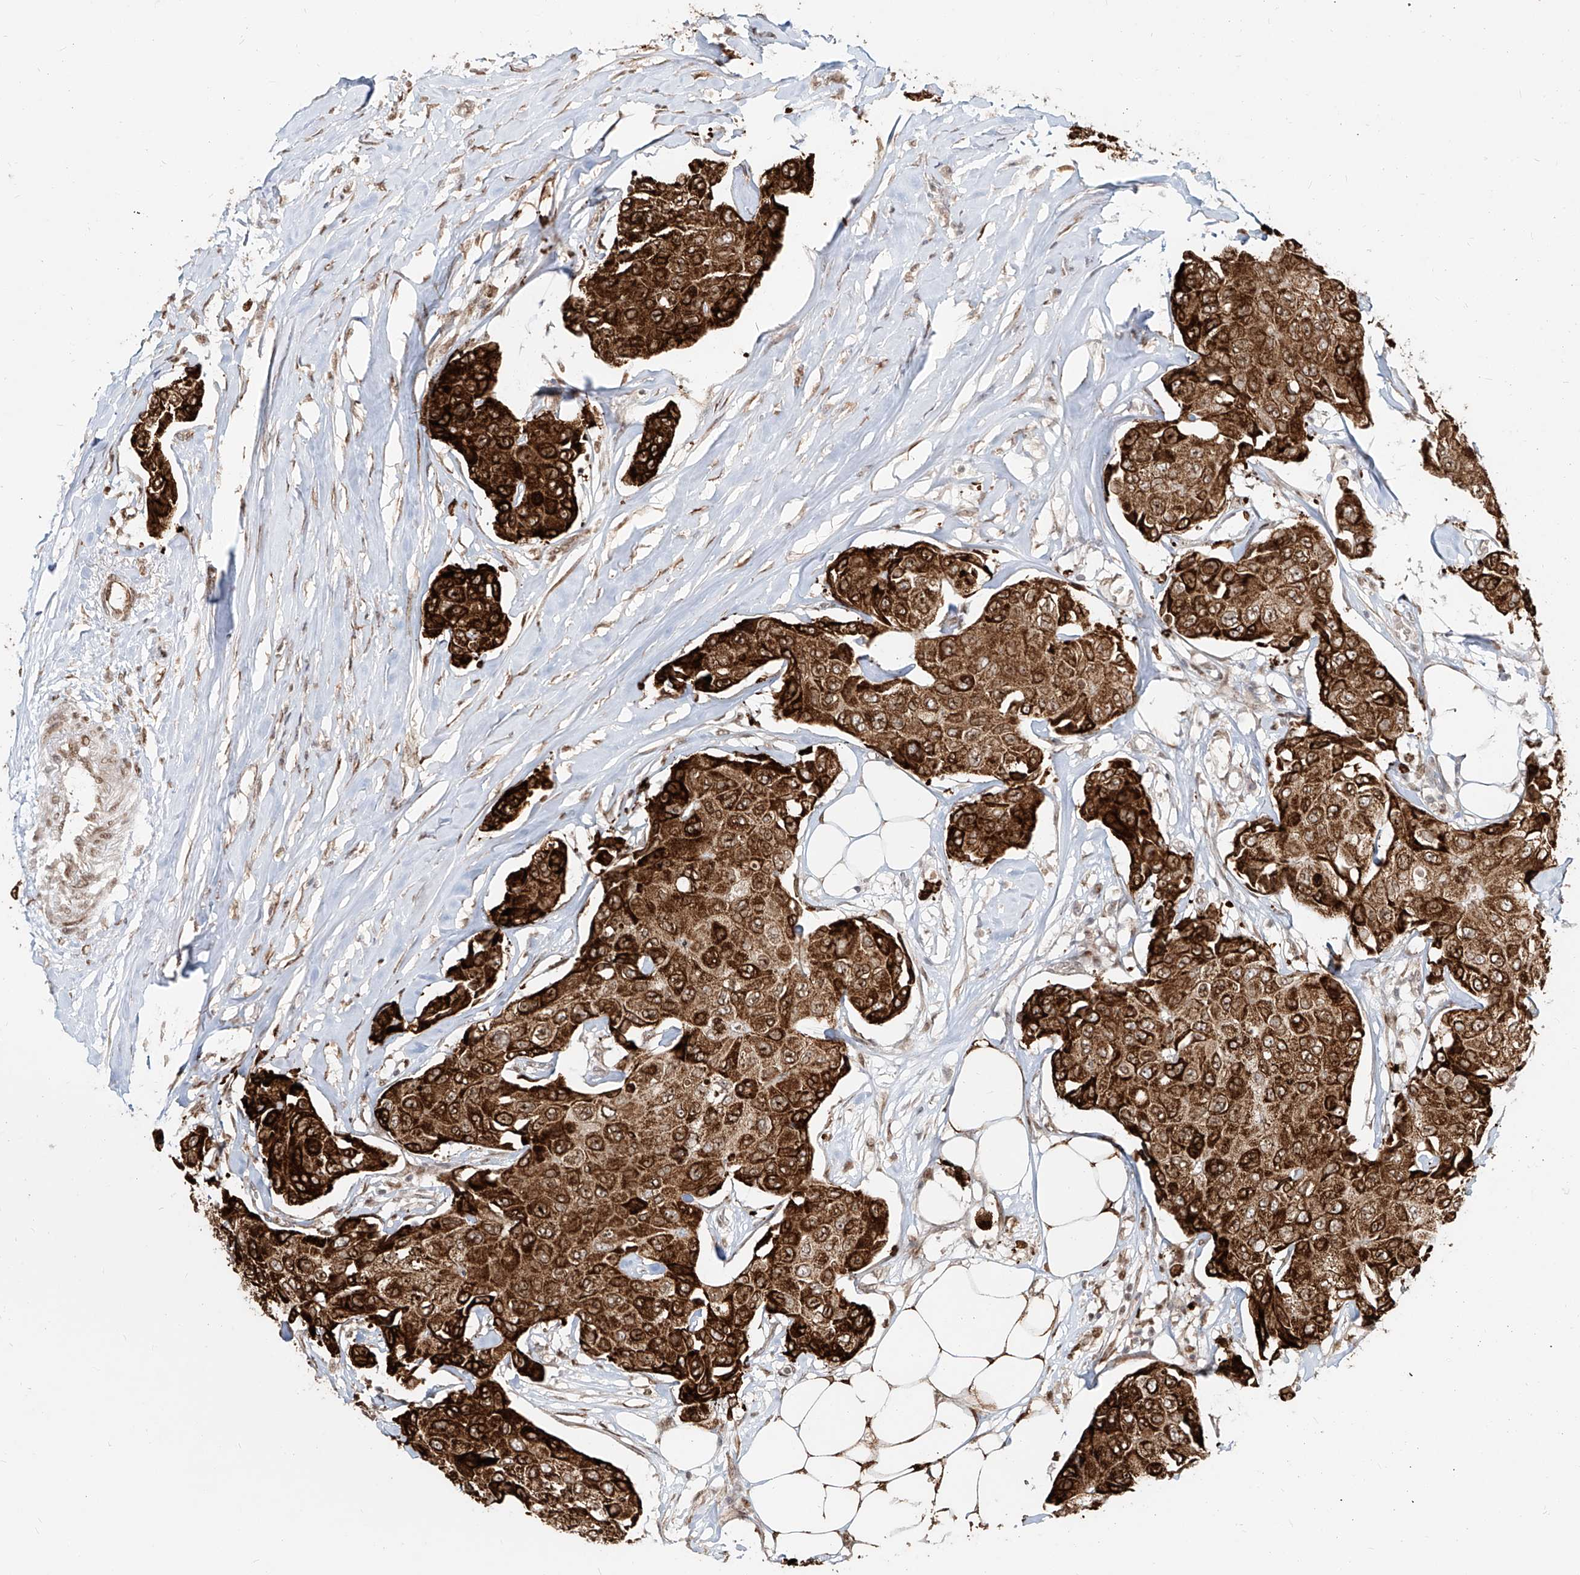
{"staining": {"intensity": "strong", "quantity": ">75%", "location": "cytoplasmic/membranous,nuclear"}, "tissue": "breast cancer", "cell_type": "Tumor cells", "image_type": "cancer", "snomed": [{"axis": "morphology", "description": "Duct carcinoma"}, {"axis": "topography", "description": "Breast"}], "caption": "Tumor cells show strong cytoplasmic/membranous and nuclear staining in about >75% of cells in intraductal carcinoma (breast).", "gene": "ZNF710", "patient": {"sex": "female", "age": 80}}